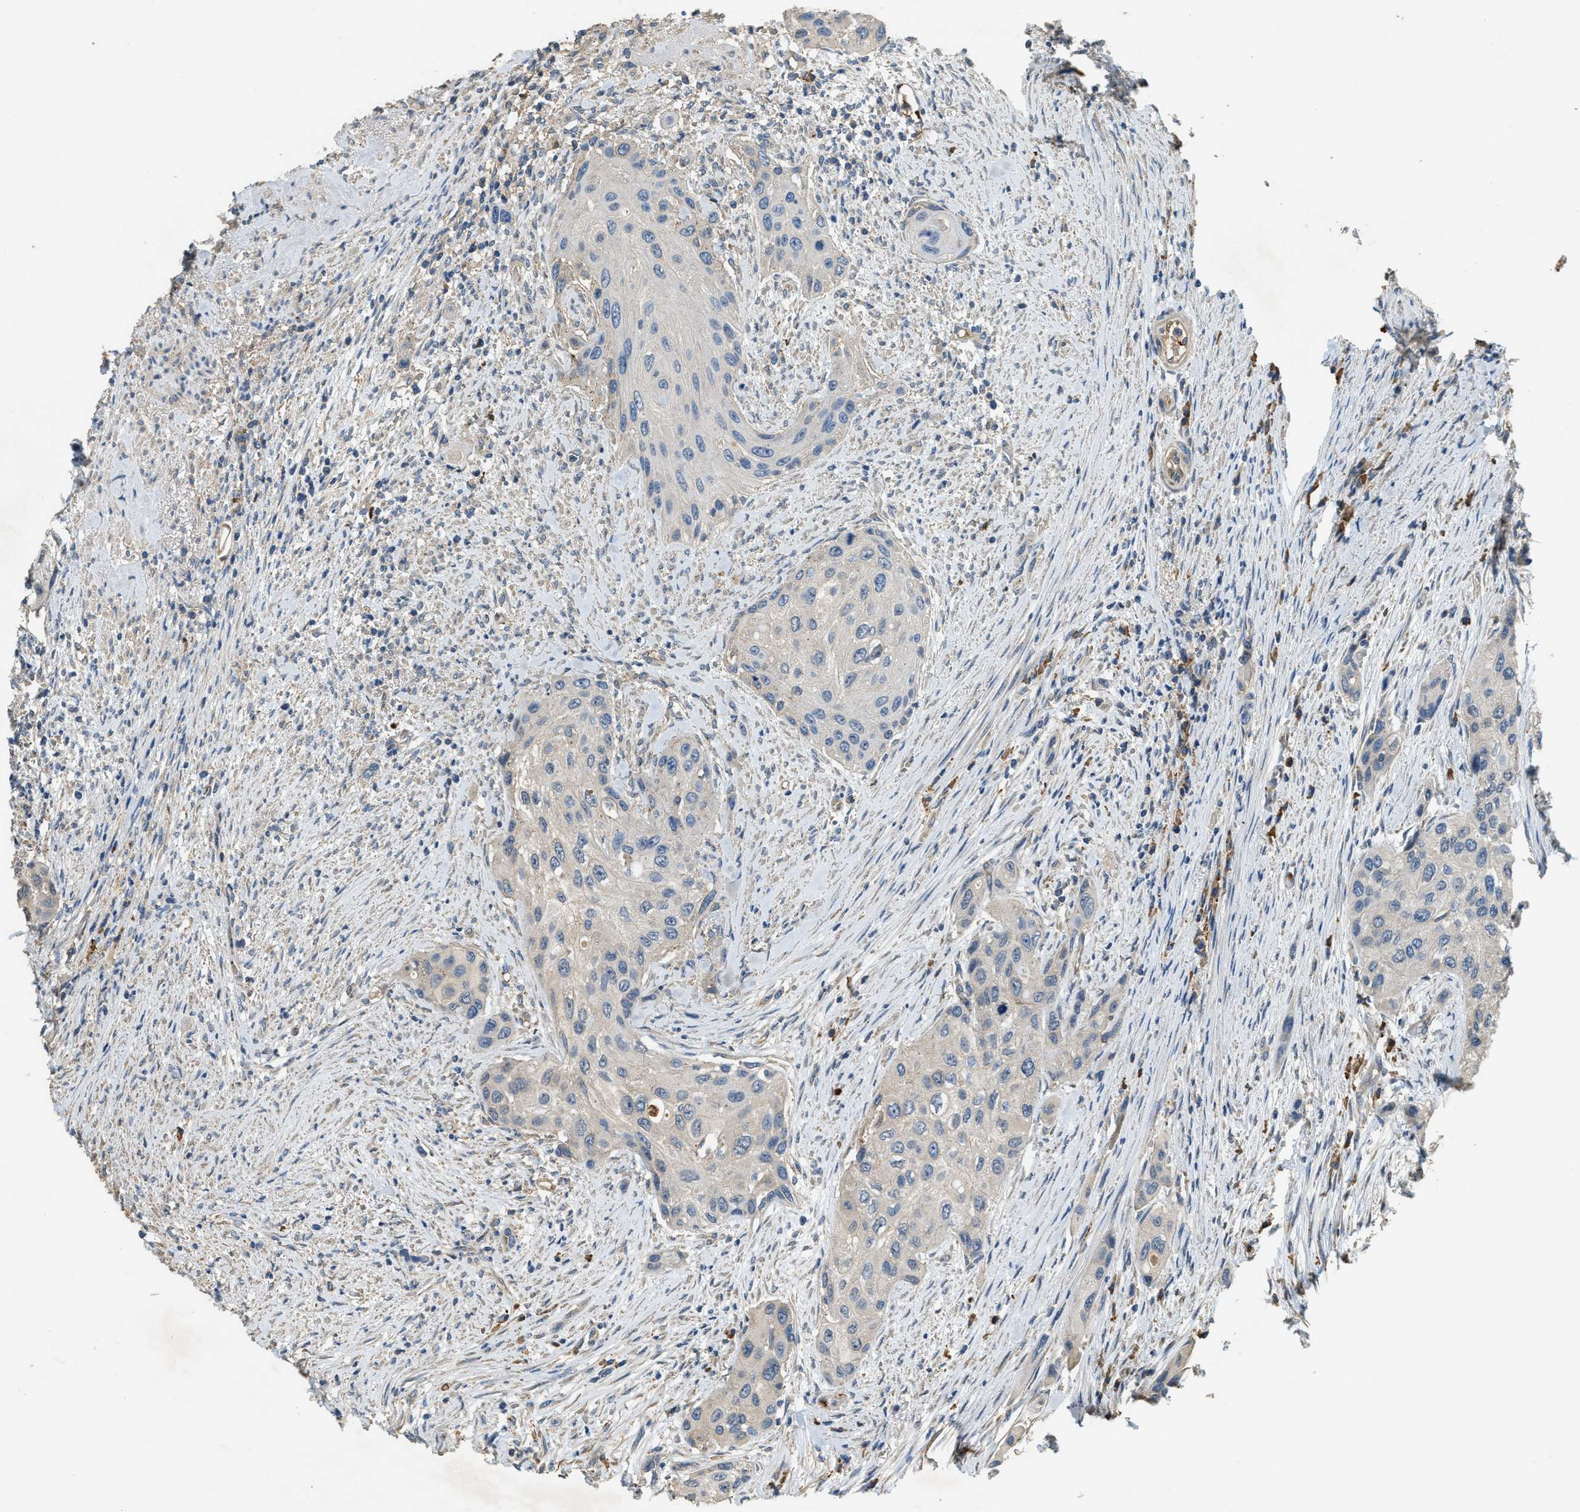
{"staining": {"intensity": "negative", "quantity": "none", "location": "none"}, "tissue": "urothelial cancer", "cell_type": "Tumor cells", "image_type": "cancer", "snomed": [{"axis": "morphology", "description": "Urothelial carcinoma, High grade"}, {"axis": "topography", "description": "Urinary bladder"}], "caption": "High-grade urothelial carcinoma was stained to show a protein in brown. There is no significant staining in tumor cells. (DAB immunohistochemistry, high magnification).", "gene": "CFLAR", "patient": {"sex": "female", "age": 56}}